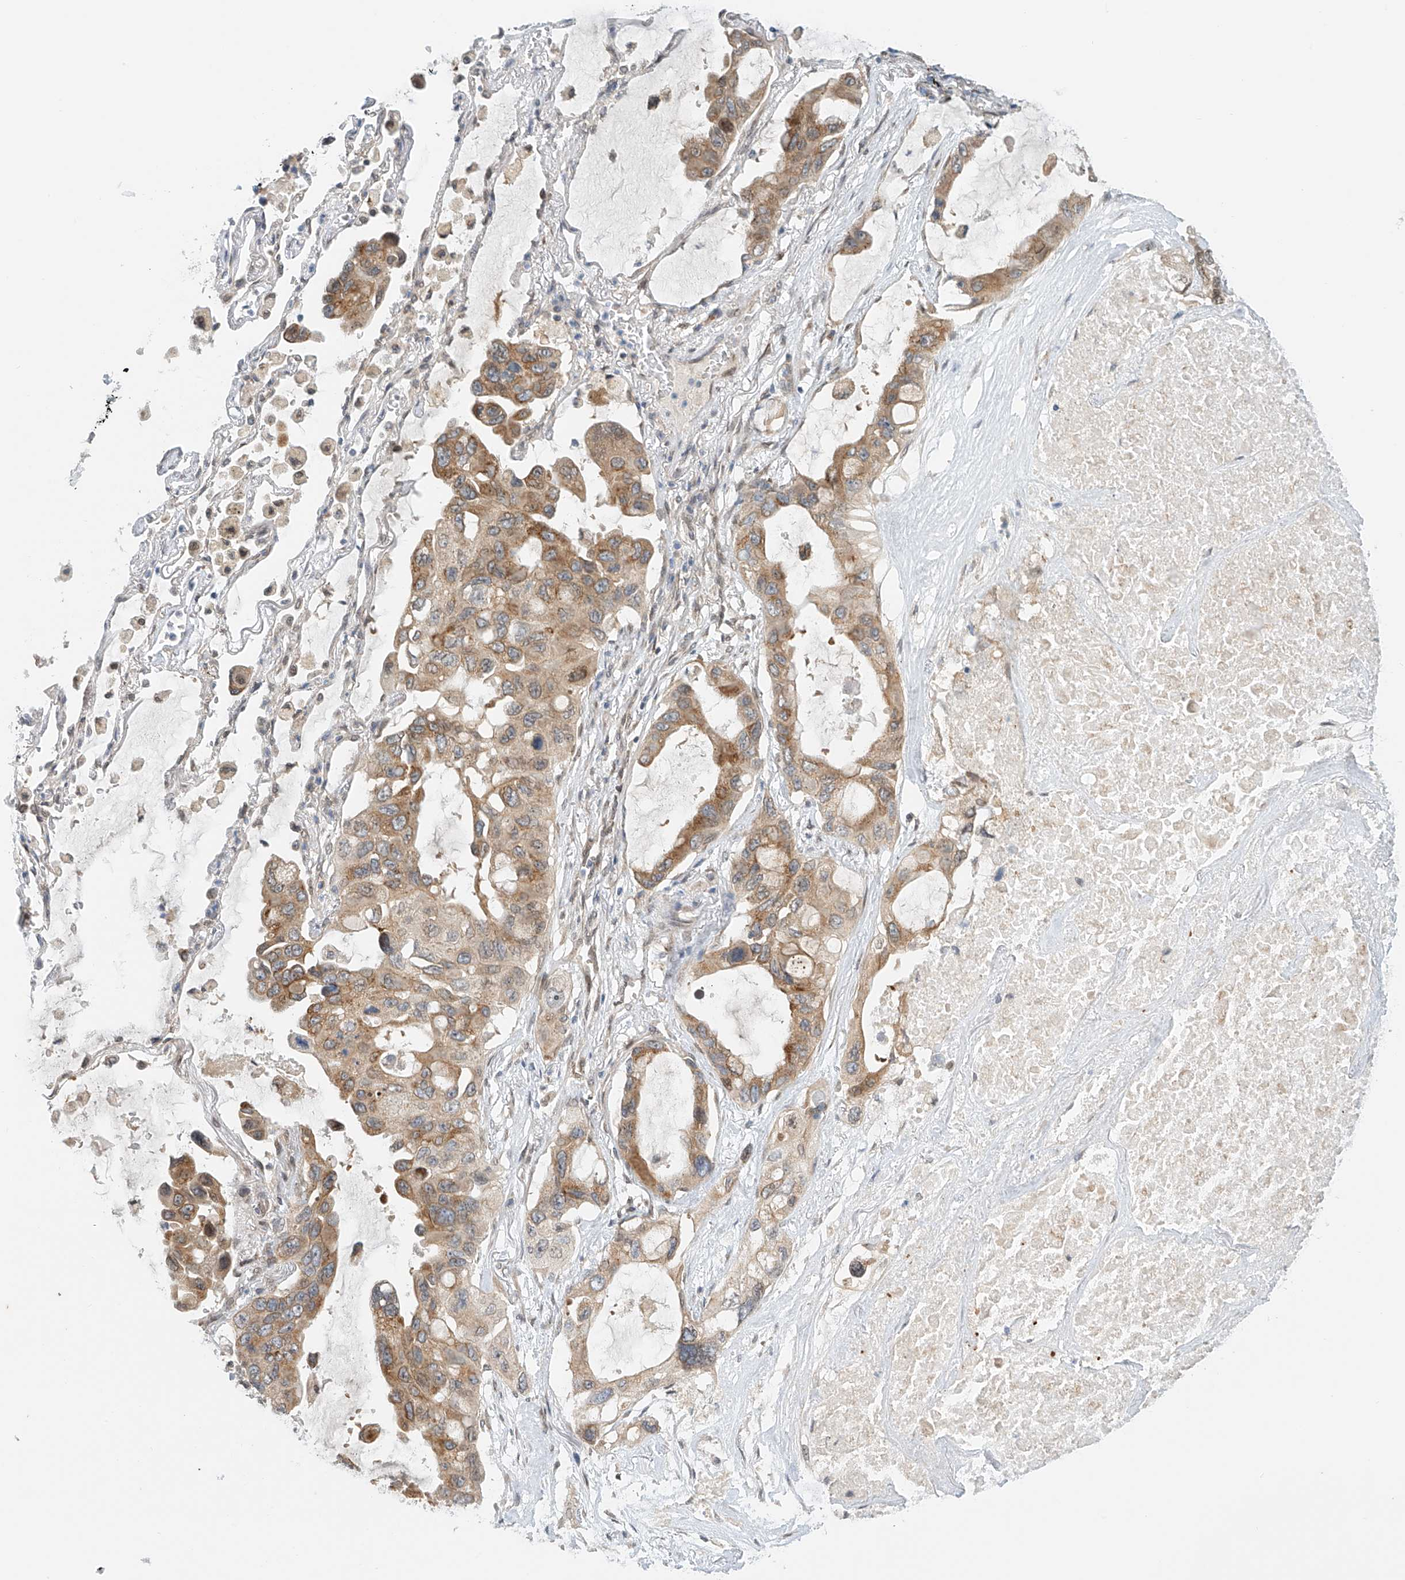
{"staining": {"intensity": "moderate", "quantity": ">75%", "location": "cytoplasmic/membranous"}, "tissue": "lung cancer", "cell_type": "Tumor cells", "image_type": "cancer", "snomed": [{"axis": "morphology", "description": "Squamous cell carcinoma, NOS"}, {"axis": "topography", "description": "Lung"}], "caption": "Immunohistochemical staining of lung cancer displays medium levels of moderate cytoplasmic/membranous protein staining in about >75% of tumor cells.", "gene": "STARD9", "patient": {"sex": "female", "age": 73}}